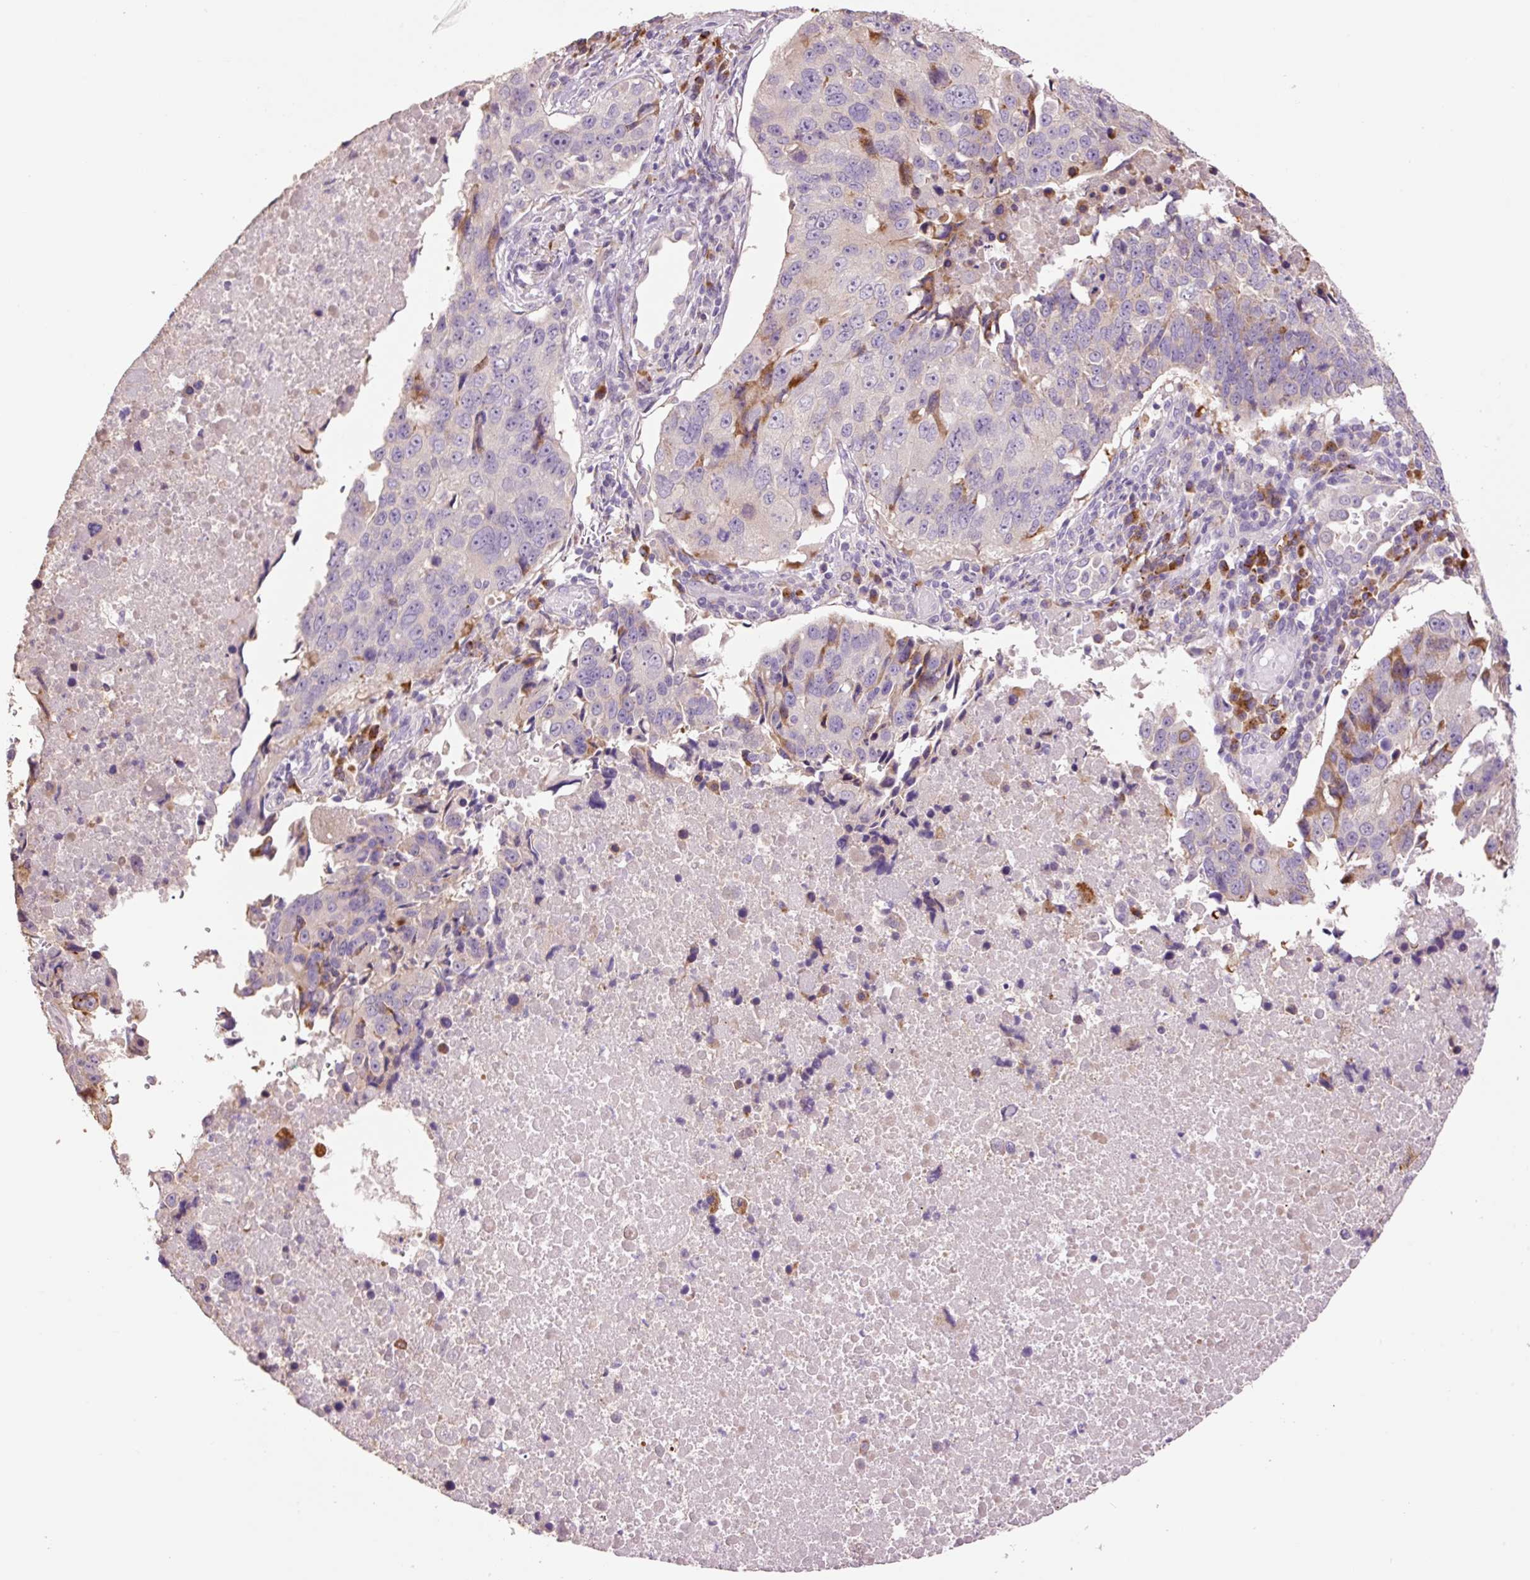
{"staining": {"intensity": "moderate", "quantity": "<25%", "location": "cytoplasmic/membranous"}, "tissue": "lung cancer", "cell_type": "Tumor cells", "image_type": "cancer", "snomed": [{"axis": "morphology", "description": "Squamous cell carcinoma, NOS"}, {"axis": "topography", "description": "Lung"}], "caption": "This histopathology image shows squamous cell carcinoma (lung) stained with IHC to label a protein in brown. The cytoplasmic/membranous of tumor cells show moderate positivity for the protein. Nuclei are counter-stained blue.", "gene": "HAX1", "patient": {"sex": "female", "age": 66}}